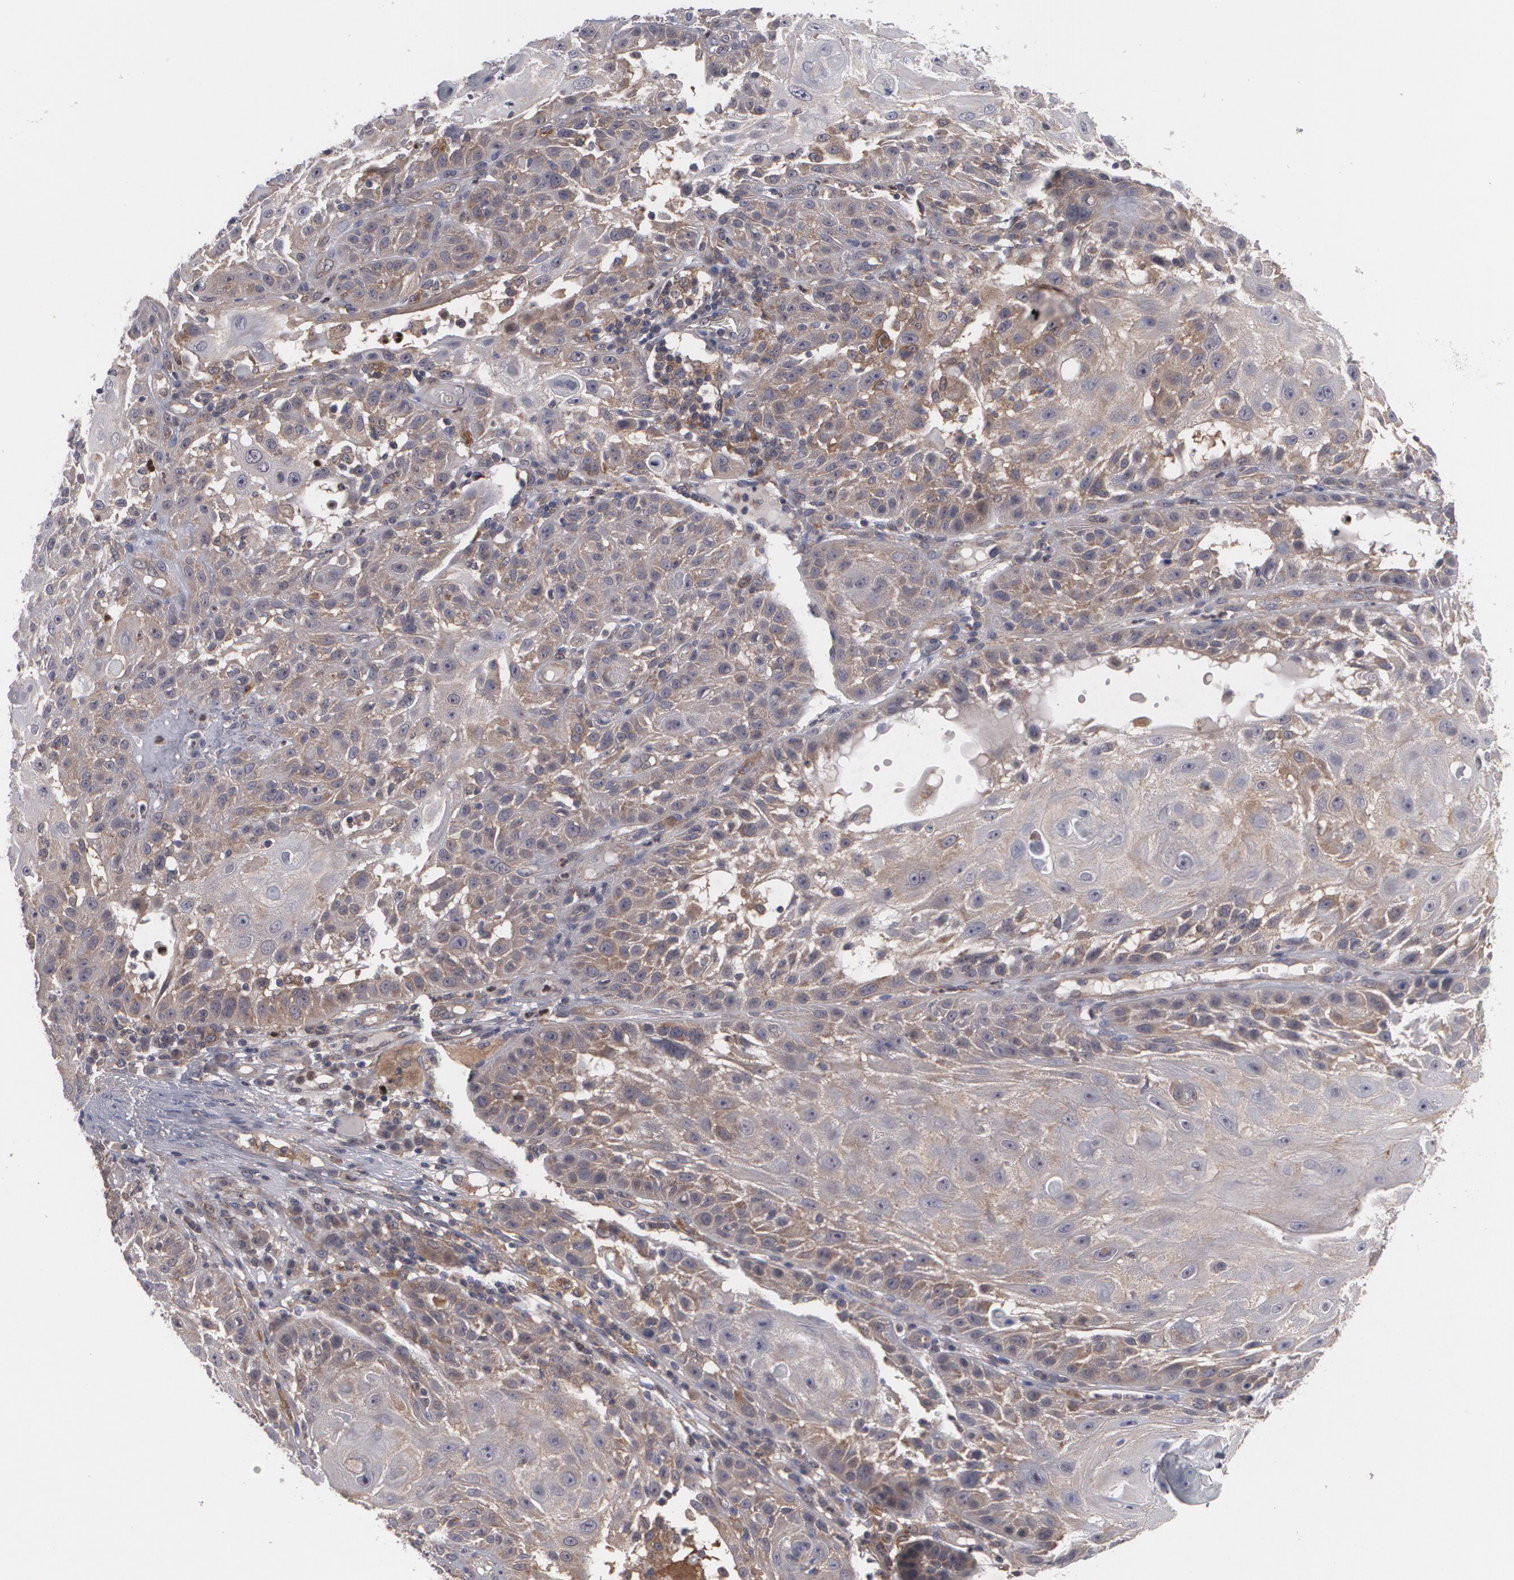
{"staining": {"intensity": "weak", "quantity": "25%-75%", "location": "cytoplasmic/membranous"}, "tissue": "skin cancer", "cell_type": "Tumor cells", "image_type": "cancer", "snomed": [{"axis": "morphology", "description": "Squamous cell carcinoma, NOS"}, {"axis": "topography", "description": "Skin"}], "caption": "Protein analysis of squamous cell carcinoma (skin) tissue demonstrates weak cytoplasmic/membranous expression in approximately 25%-75% of tumor cells. The staining was performed using DAB (3,3'-diaminobenzidine), with brown indicating positive protein expression. Nuclei are stained blue with hematoxylin.", "gene": "HTT", "patient": {"sex": "female", "age": 89}}